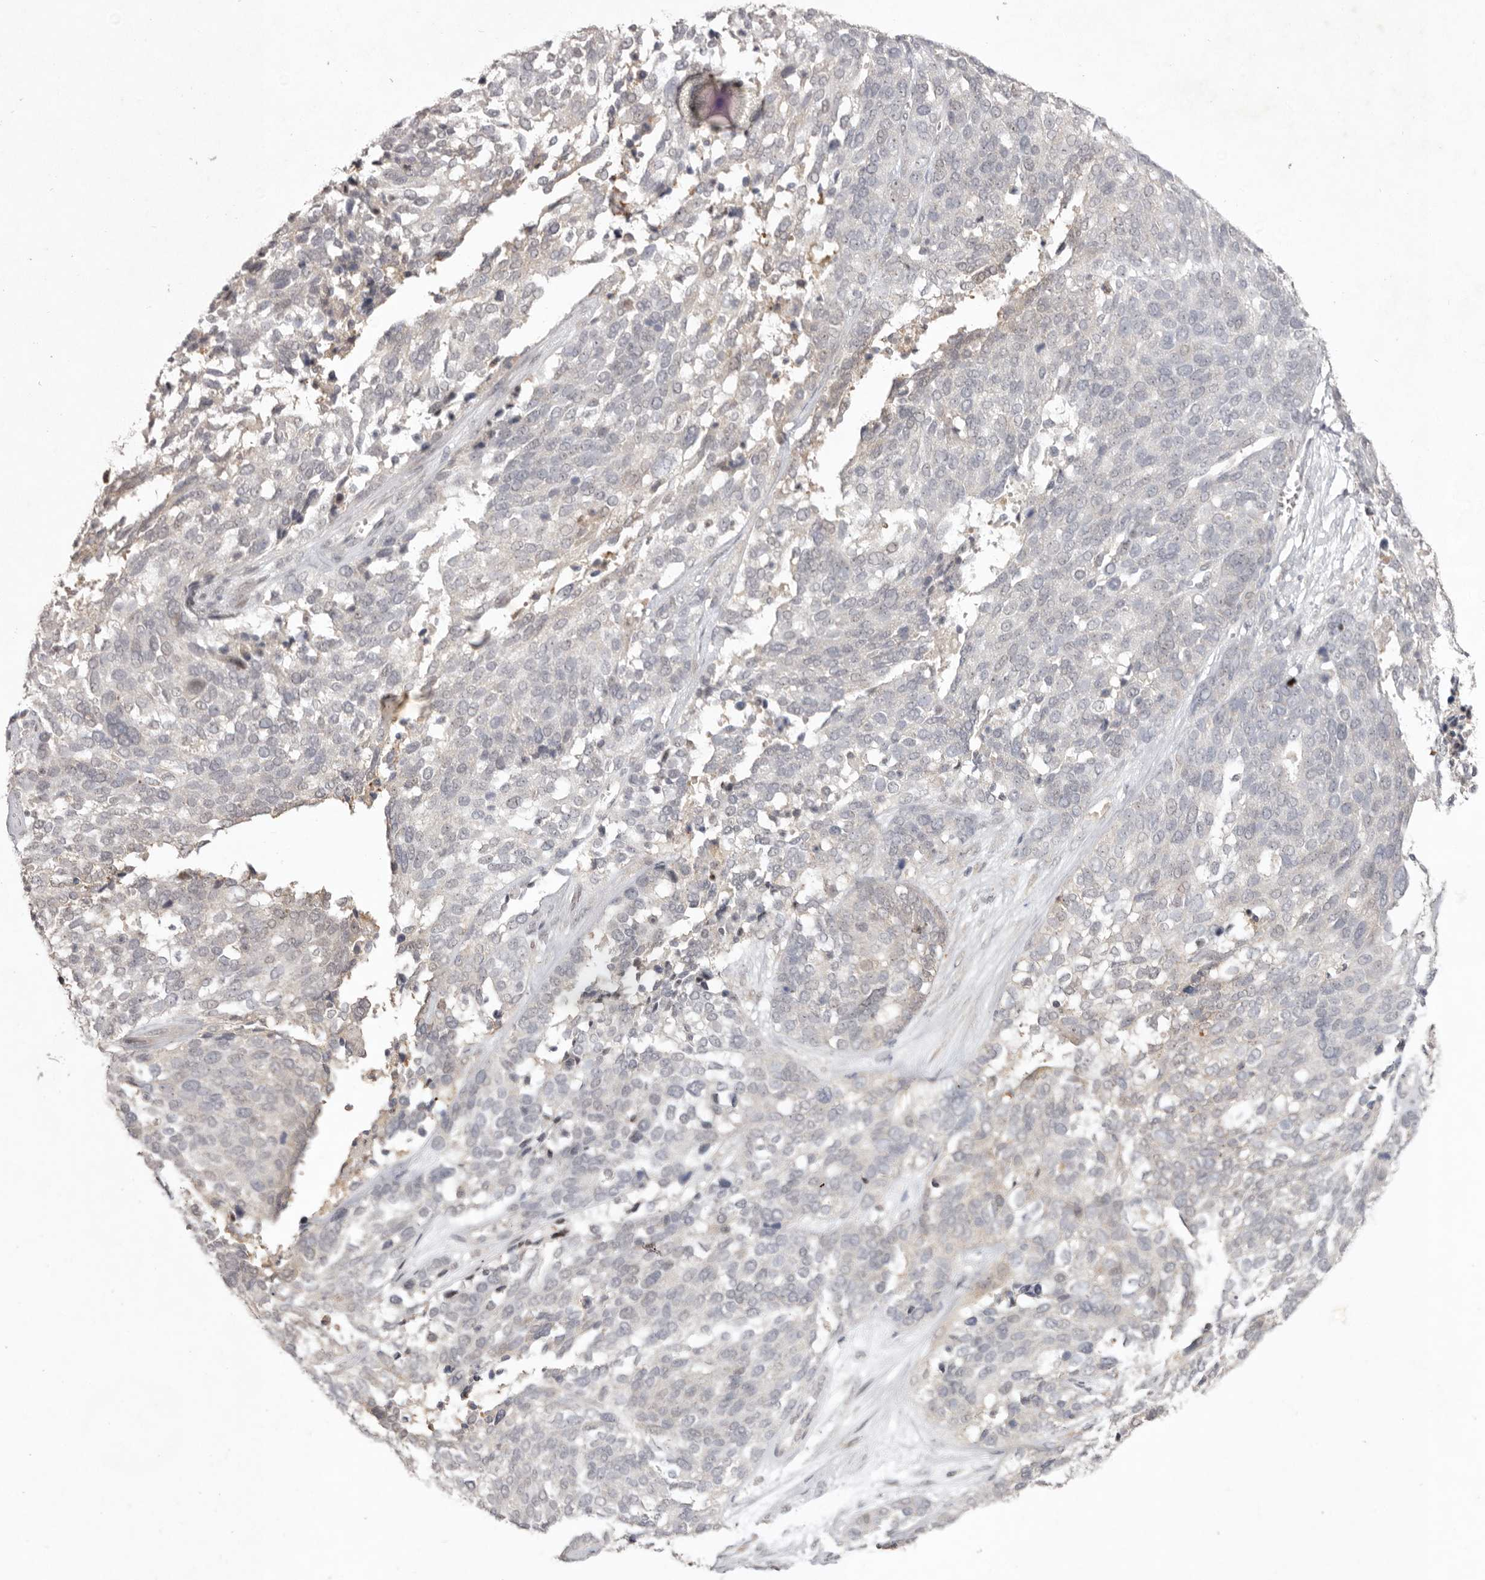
{"staining": {"intensity": "negative", "quantity": "none", "location": "none"}, "tissue": "ovarian cancer", "cell_type": "Tumor cells", "image_type": "cancer", "snomed": [{"axis": "morphology", "description": "Cystadenocarcinoma, serous, NOS"}, {"axis": "topography", "description": "Ovary"}], "caption": "Tumor cells show no significant protein expression in serous cystadenocarcinoma (ovarian). The staining was performed using DAB (3,3'-diaminobenzidine) to visualize the protein expression in brown, while the nuclei were stained in blue with hematoxylin (Magnification: 20x).", "gene": "TADA1", "patient": {"sex": "female", "age": 44}}